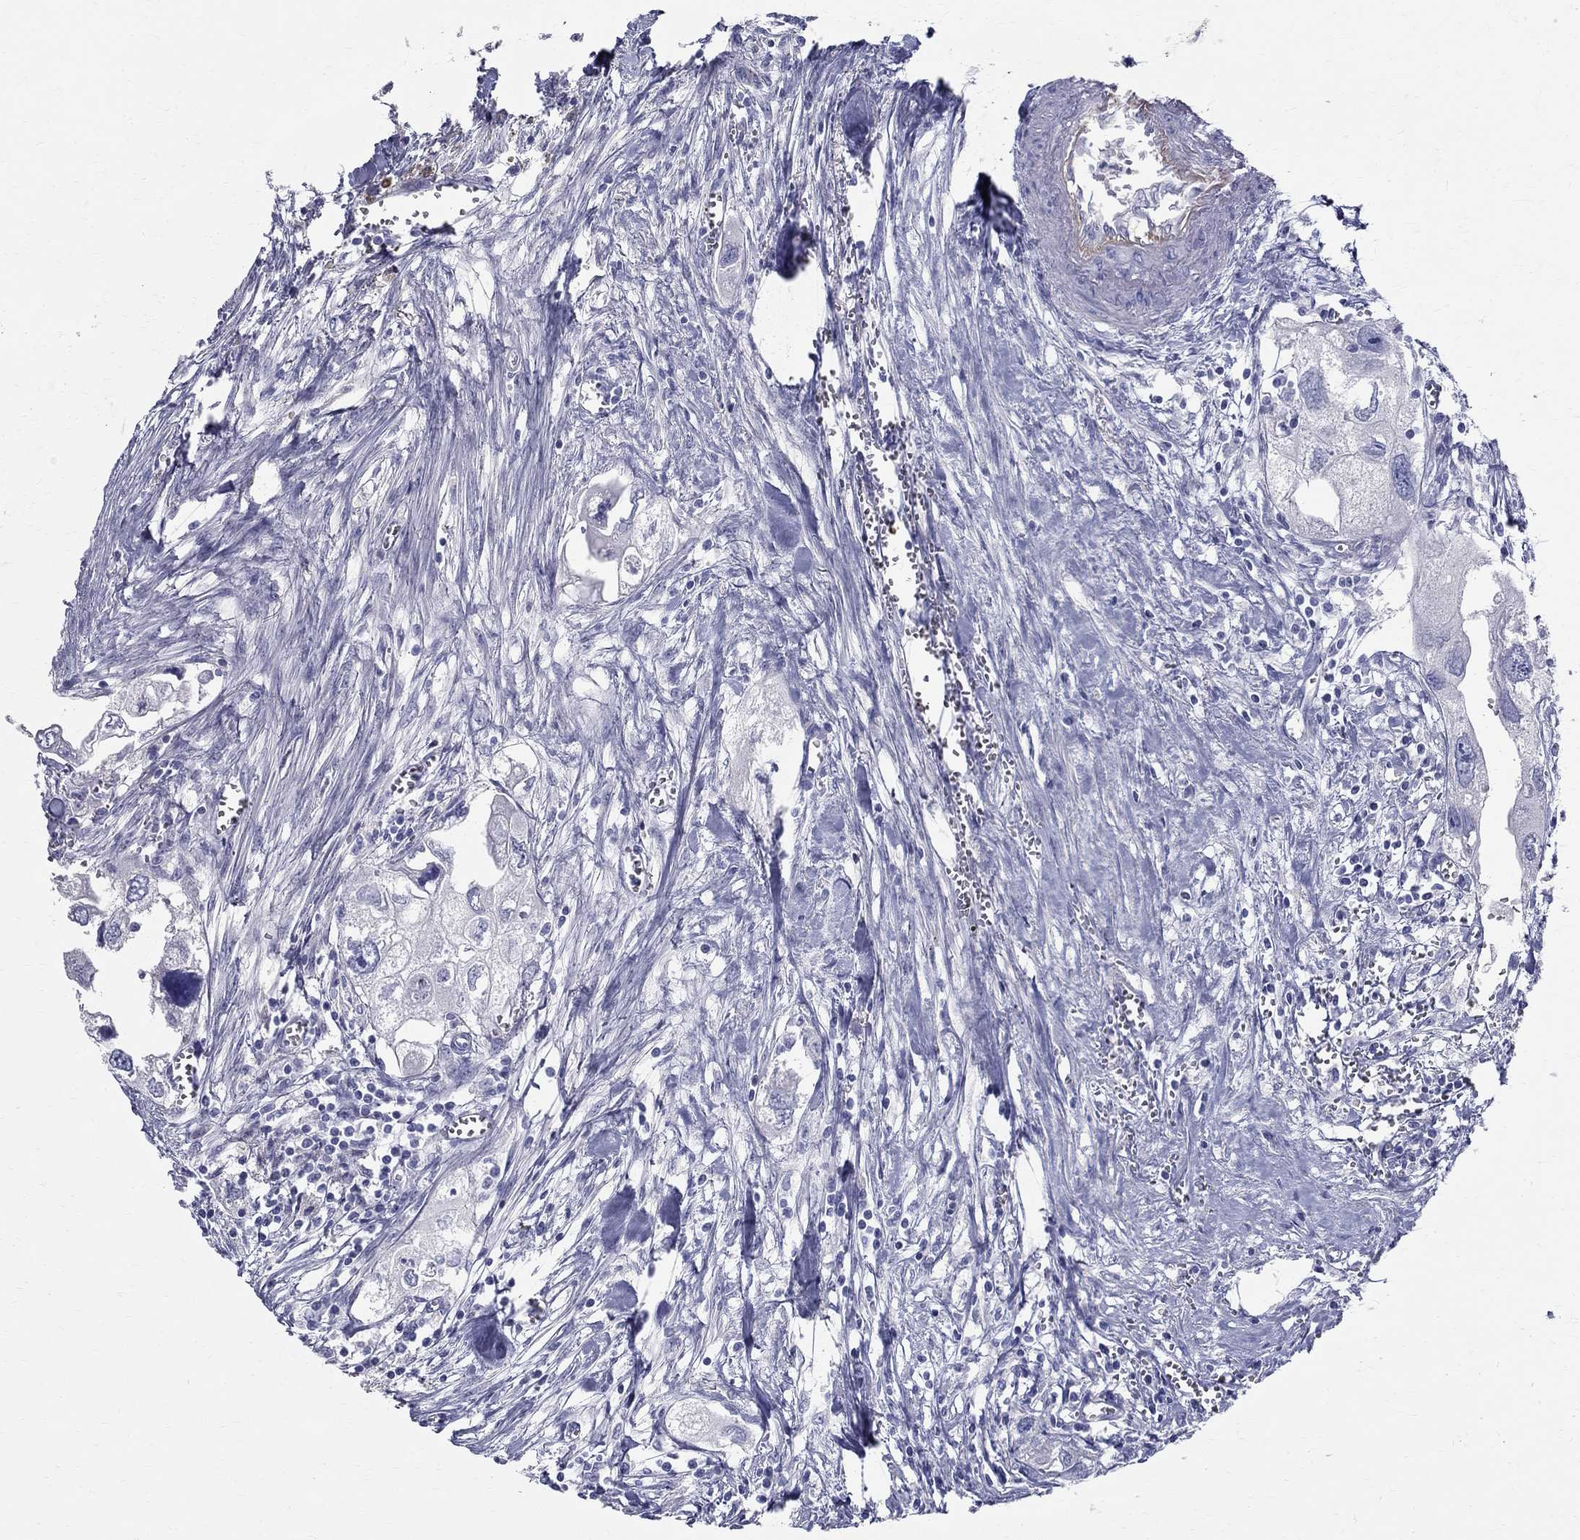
{"staining": {"intensity": "negative", "quantity": "none", "location": "none"}, "tissue": "urothelial cancer", "cell_type": "Tumor cells", "image_type": "cancer", "snomed": [{"axis": "morphology", "description": "Urothelial carcinoma, High grade"}, {"axis": "topography", "description": "Urinary bladder"}], "caption": "The micrograph reveals no staining of tumor cells in urothelial cancer.", "gene": "TGM4", "patient": {"sex": "male", "age": 59}}